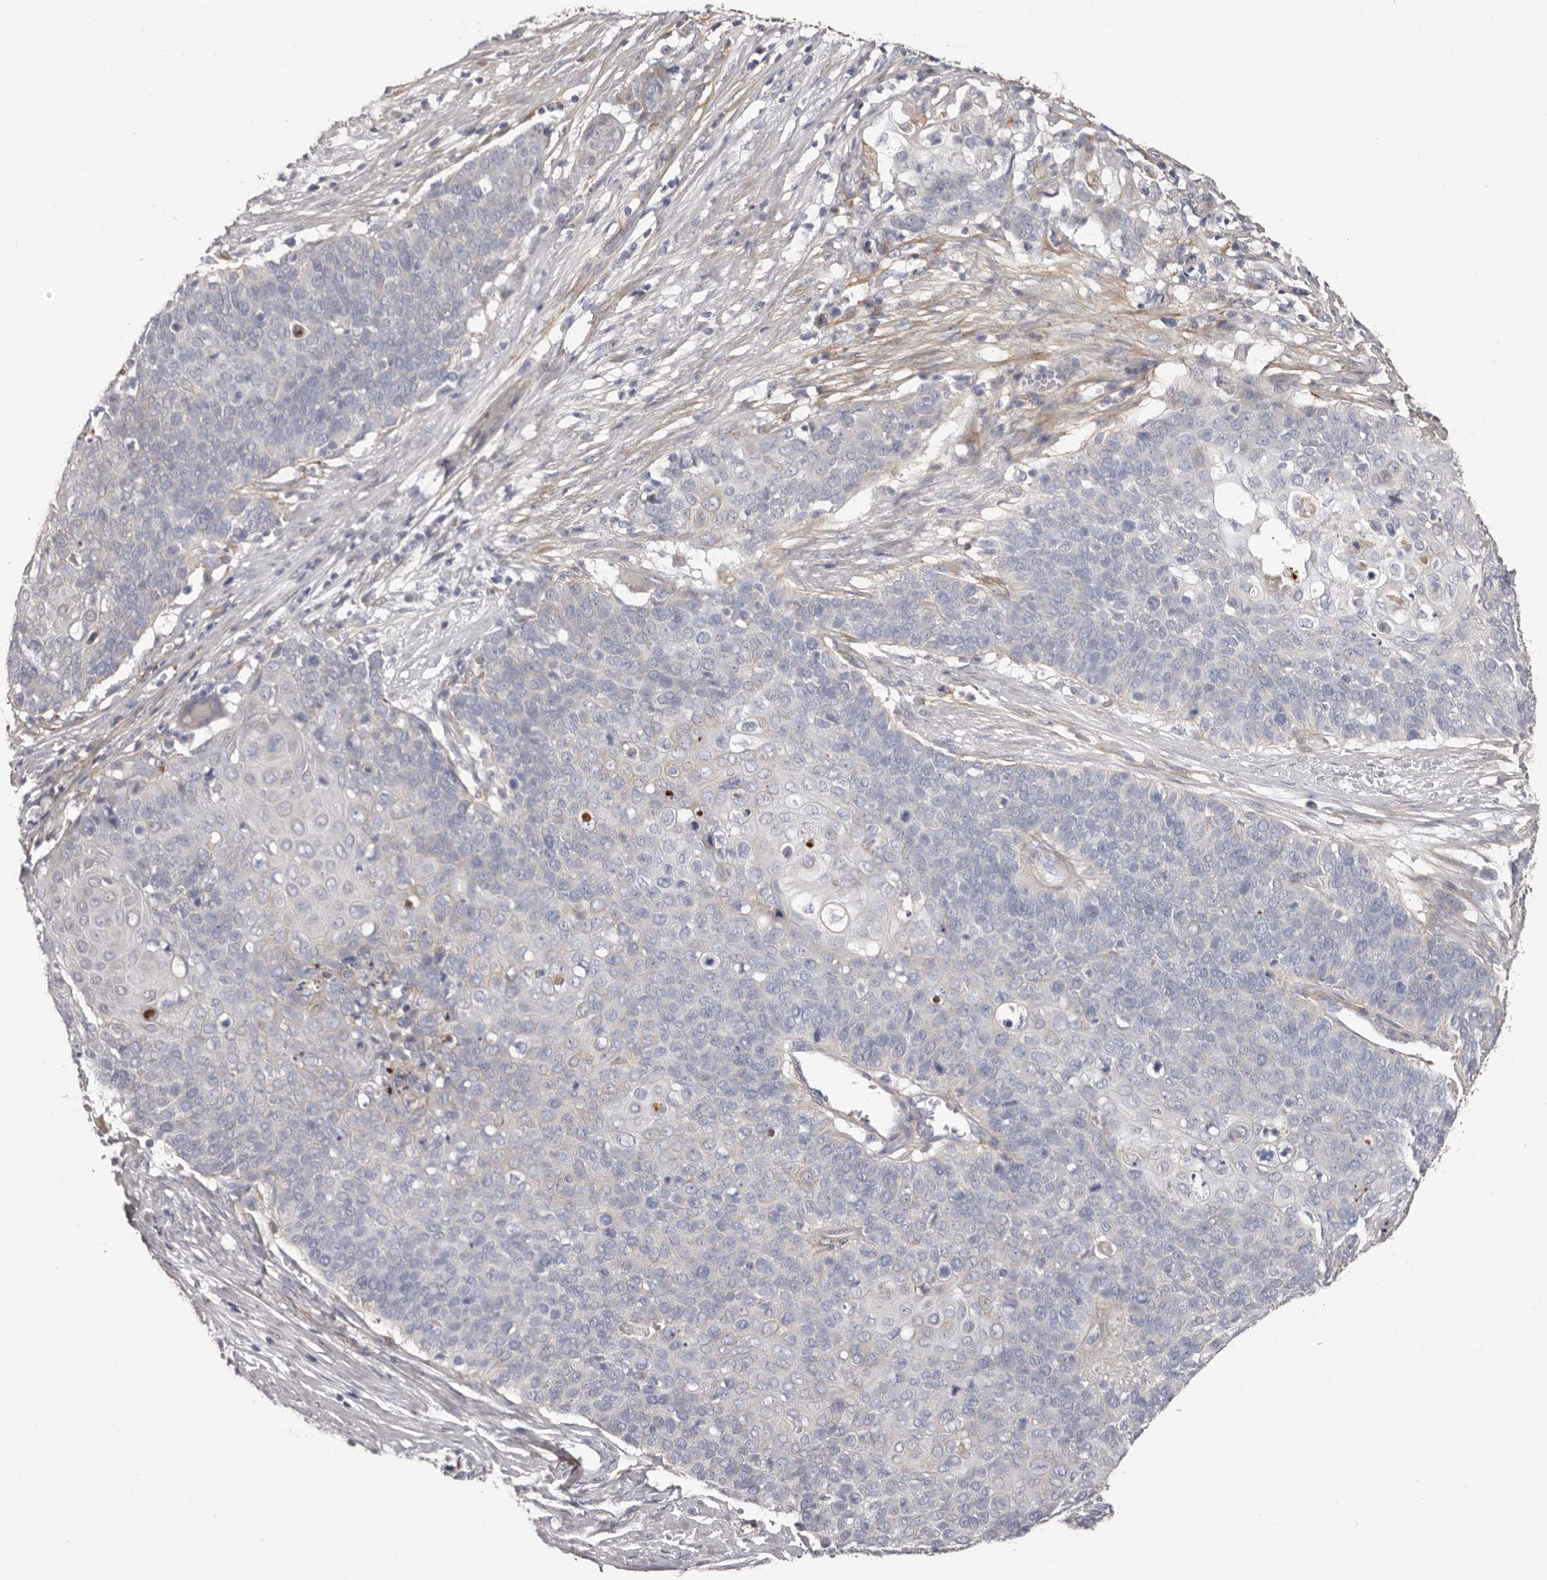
{"staining": {"intensity": "negative", "quantity": "none", "location": "none"}, "tissue": "cervical cancer", "cell_type": "Tumor cells", "image_type": "cancer", "snomed": [{"axis": "morphology", "description": "Squamous cell carcinoma, NOS"}, {"axis": "topography", "description": "Cervix"}], "caption": "Human cervical cancer (squamous cell carcinoma) stained for a protein using IHC shows no expression in tumor cells.", "gene": "COL6A1", "patient": {"sex": "female", "age": 39}}